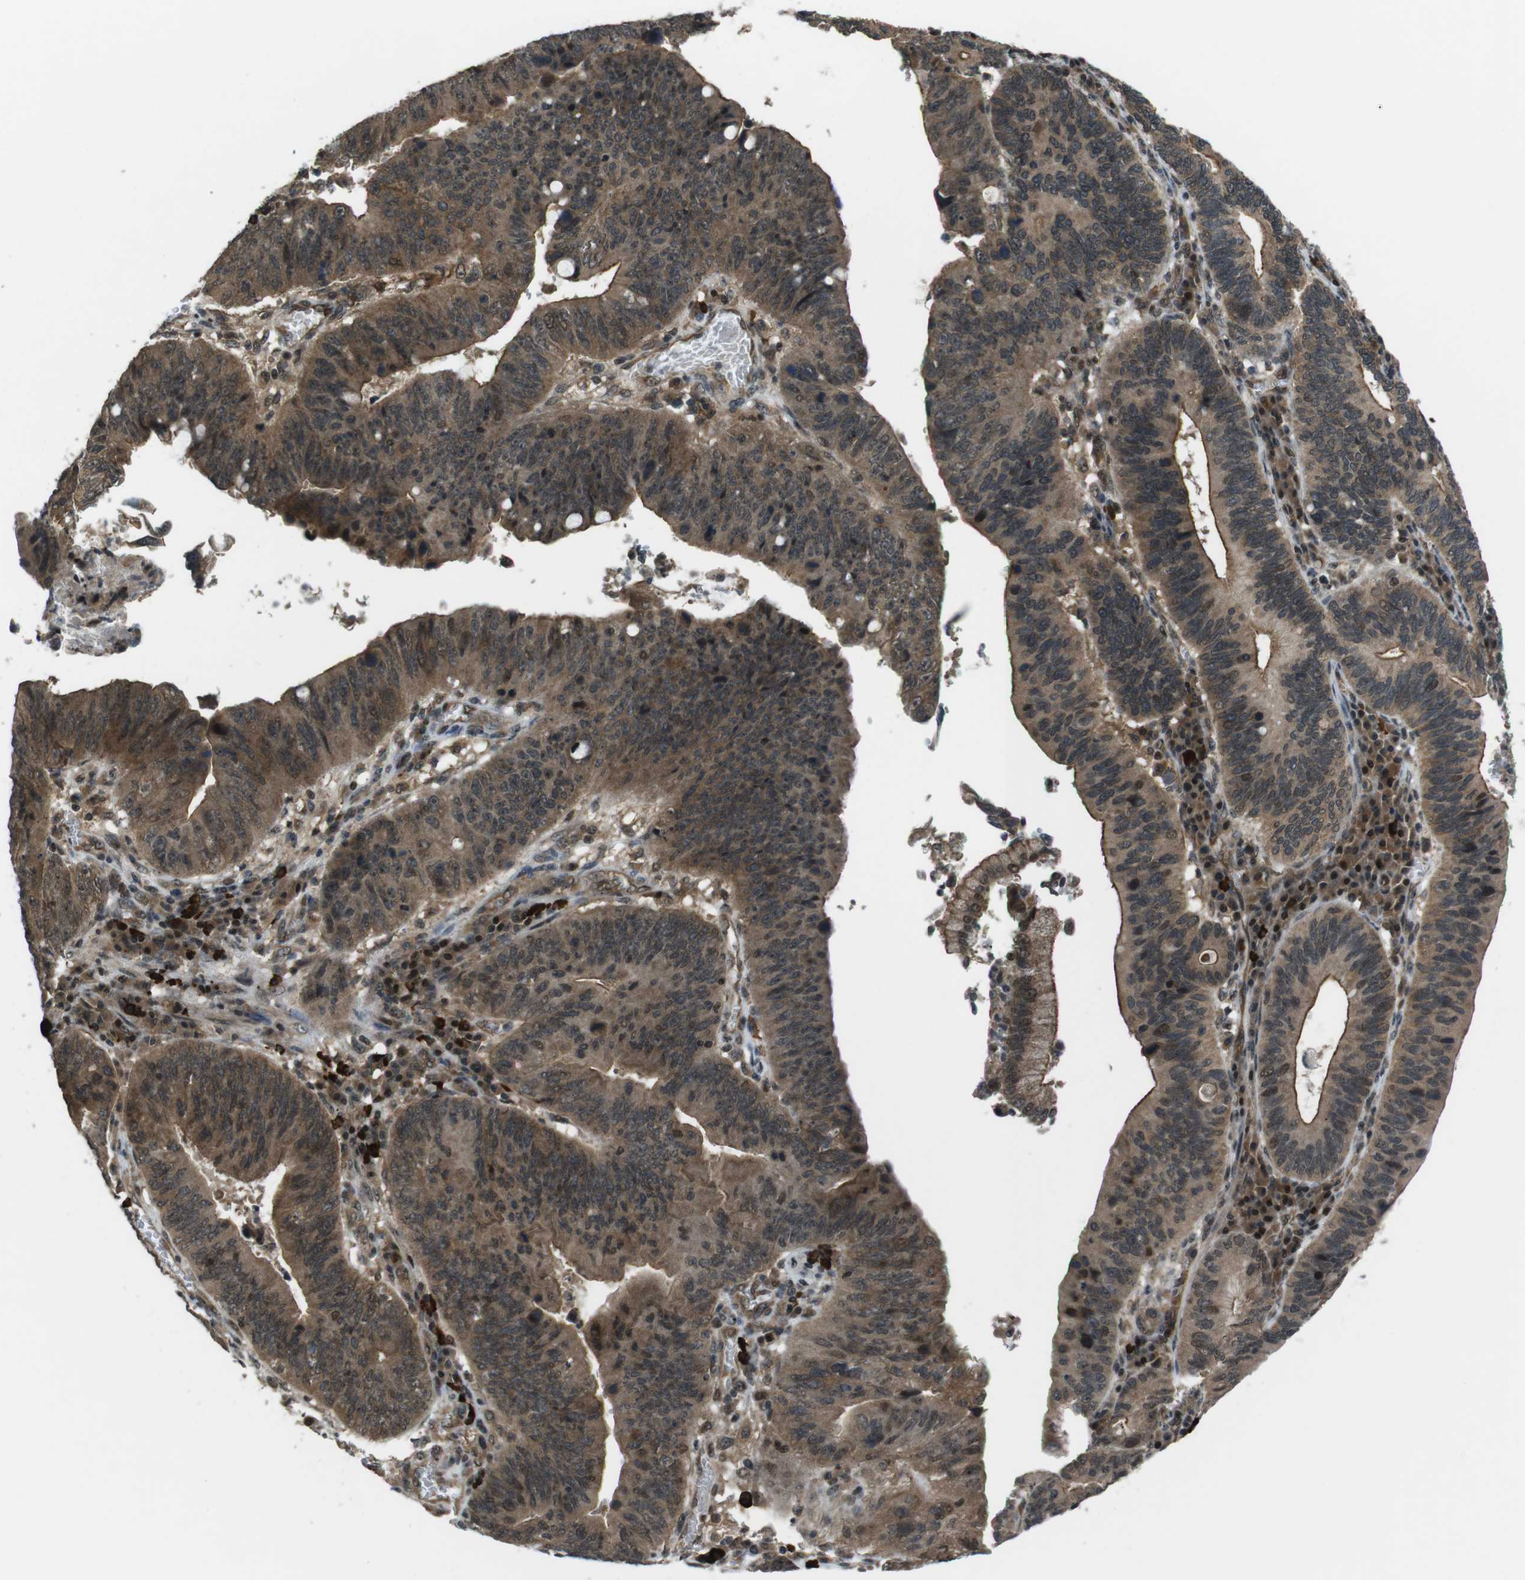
{"staining": {"intensity": "moderate", "quantity": ">75%", "location": "cytoplasmic/membranous,nuclear"}, "tissue": "stomach cancer", "cell_type": "Tumor cells", "image_type": "cancer", "snomed": [{"axis": "morphology", "description": "Adenocarcinoma, NOS"}, {"axis": "topography", "description": "Stomach"}], "caption": "Immunohistochemistry of human stomach cancer reveals medium levels of moderate cytoplasmic/membranous and nuclear expression in approximately >75% of tumor cells. Using DAB (brown) and hematoxylin (blue) stains, captured at high magnification using brightfield microscopy.", "gene": "TIAM2", "patient": {"sex": "male", "age": 59}}